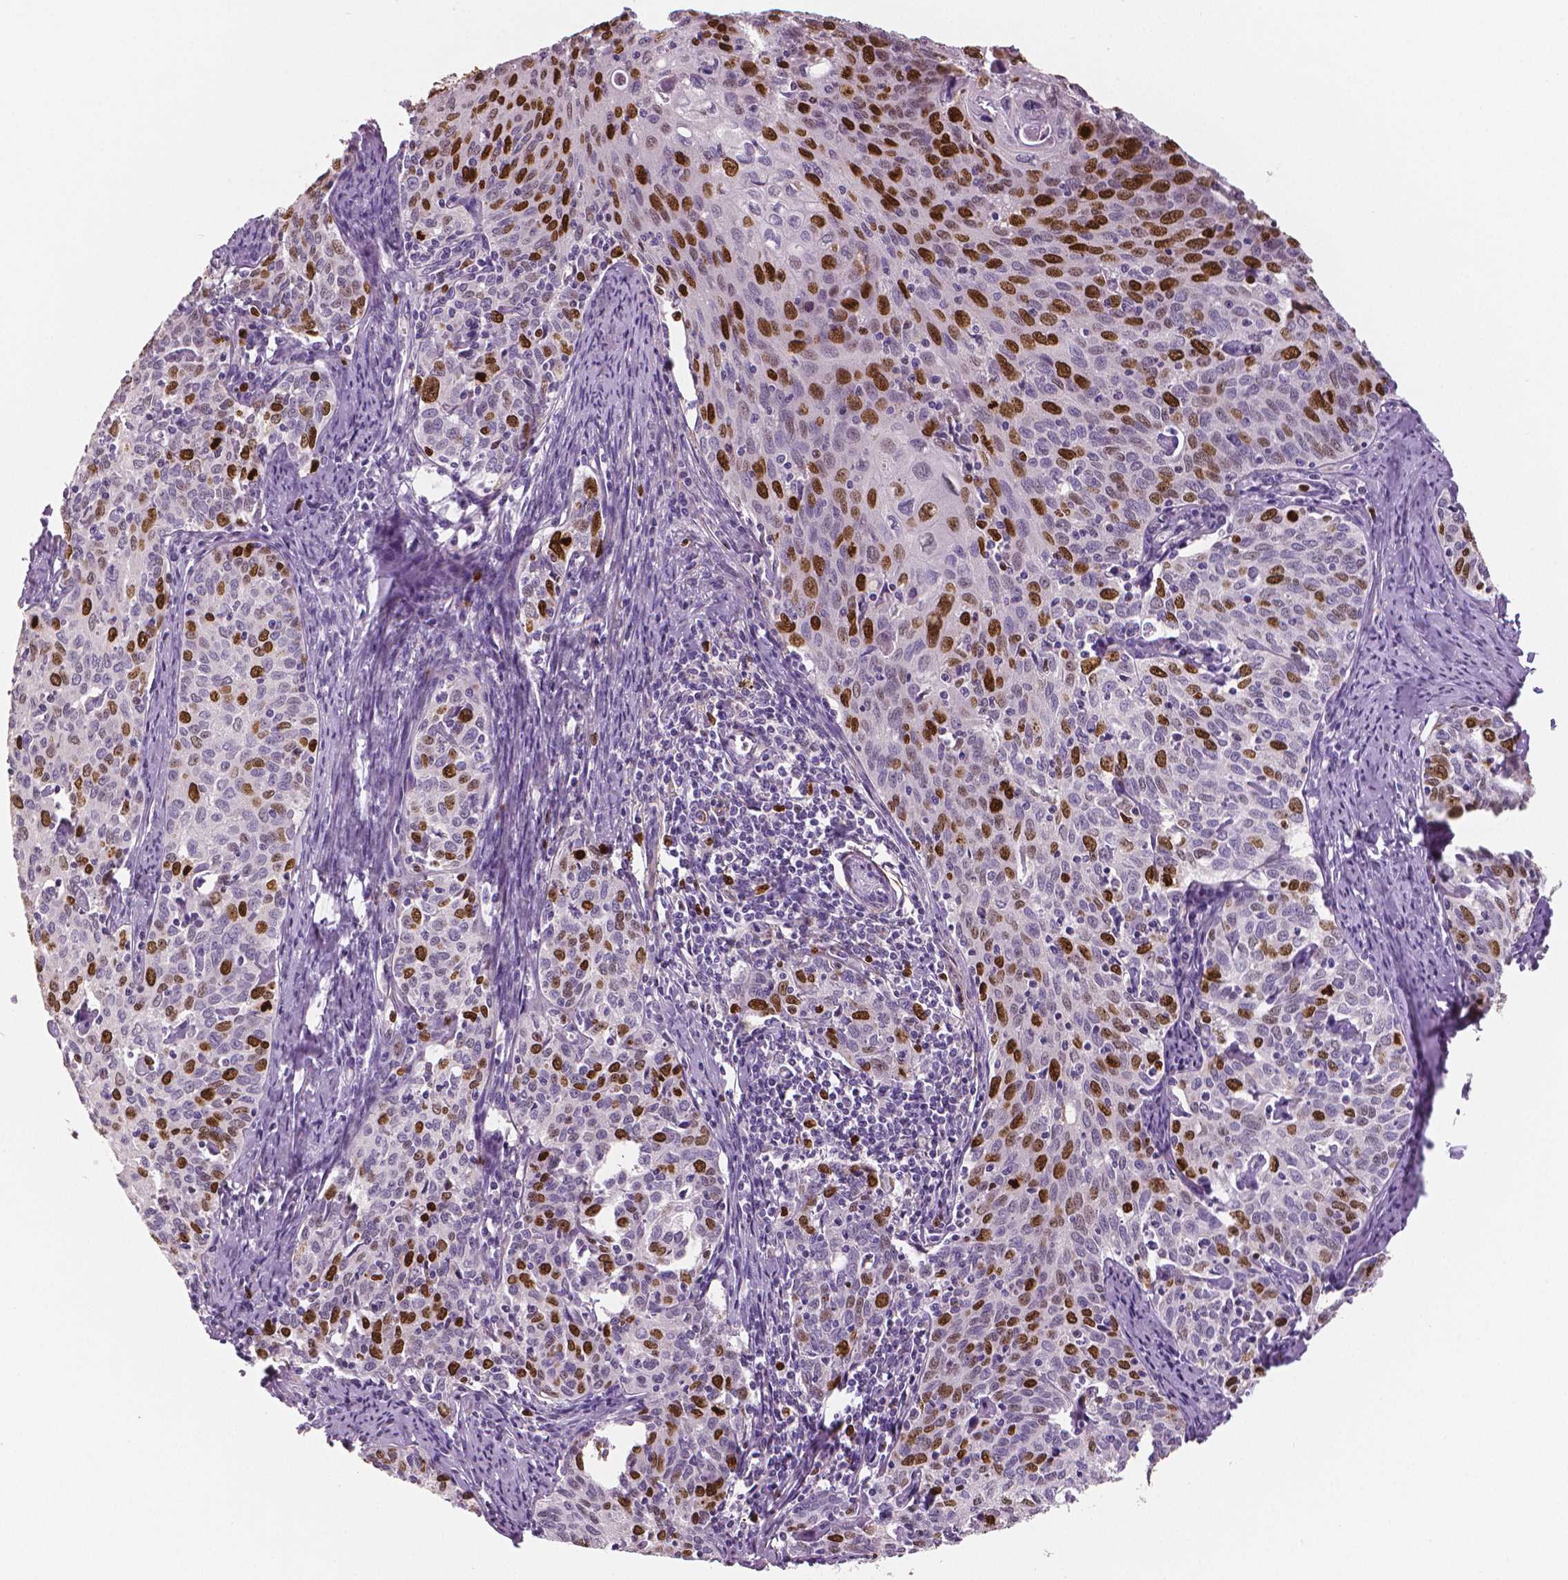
{"staining": {"intensity": "moderate", "quantity": "25%-75%", "location": "nuclear"}, "tissue": "cervical cancer", "cell_type": "Tumor cells", "image_type": "cancer", "snomed": [{"axis": "morphology", "description": "Squamous cell carcinoma, NOS"}, {"axis": "topography", "description": "Cervix"}], "caption": "A medium amount of moderate nuclear expression is present in approximately 25%-75% of tumor cells in cervical squamous cell carcinoma tissue.", "gene": "MKI67", "patient": {"sex": "female", "age": 62}}